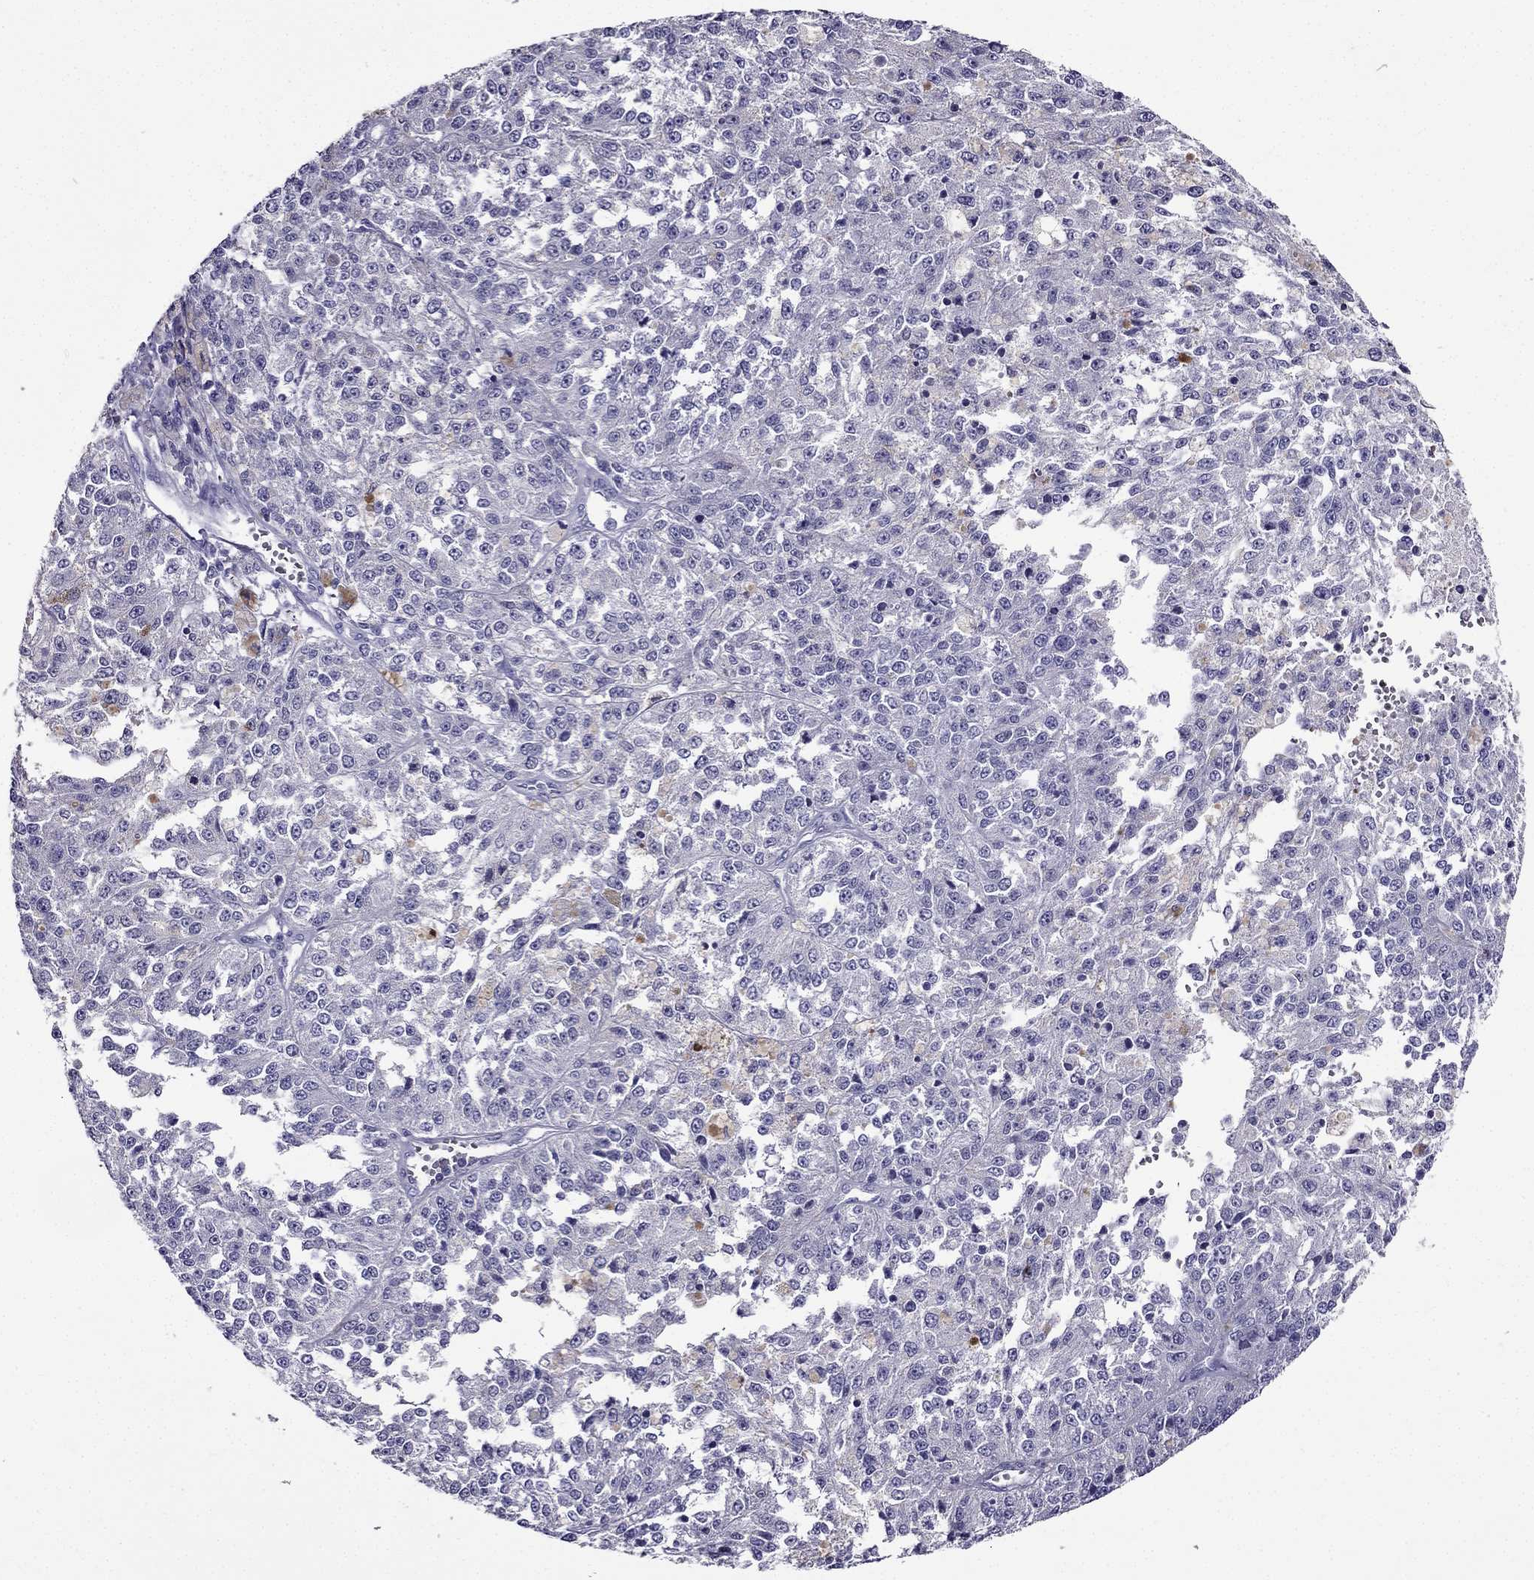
{"staining": {"intensity": "negative", "quantity": "none", "location": "none"}, "tissue": "melanoma", "cell_type": "Tumor cells", "image_type": "cancer", "snomed": [{"axis": "morphology", "description": "Malignant melanoma, Metastatic site"}, {"axis": "topography", "description": "Lymph node"}], "caption": "Histopathology image shows no significant protein expression in tumor cells of melanoma.", "gene": "ZNF541", "patient": {"sex": "female", "age": 64}}